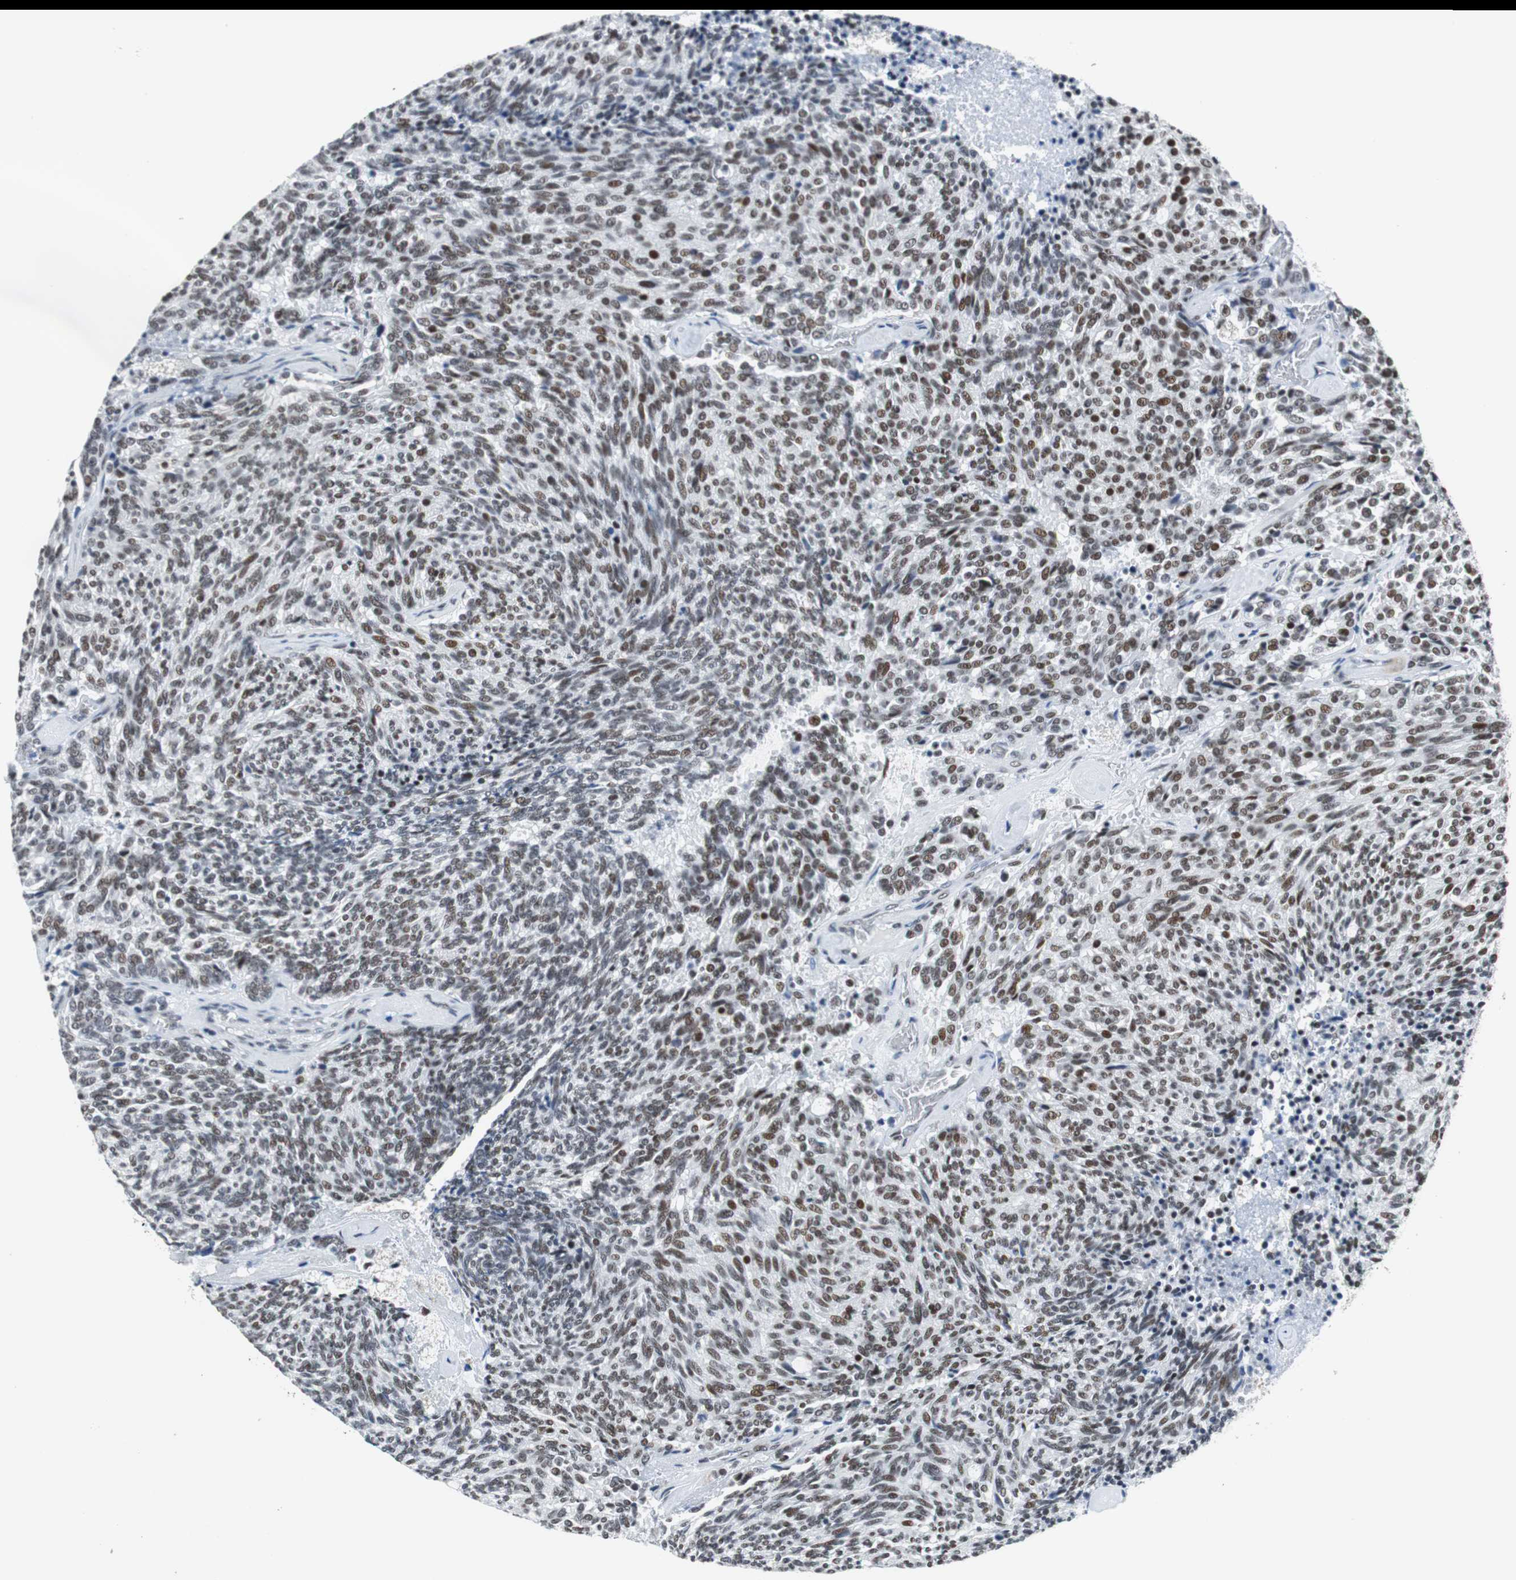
{"staining": {"intensity": "moderate", "quantity": ">75%", "location": "nuclear"}, "tissue": "carcinoid", "cell_type": "Tumor cells", "image_type": "cancer", "snomed": [{"axis": "morphology", "description": "Carcinoid, malignant, NOS"}, {"axis": "topography", "description": "Pancreas"}], "caption": "Protein positivity by immunohistochemistry (IHC) exhibits moderate nuclear staining in about >75% of tumor cells in carcinoid.", "gene": "HDAC3", "patient": {"sex": "female", "age": 54}}